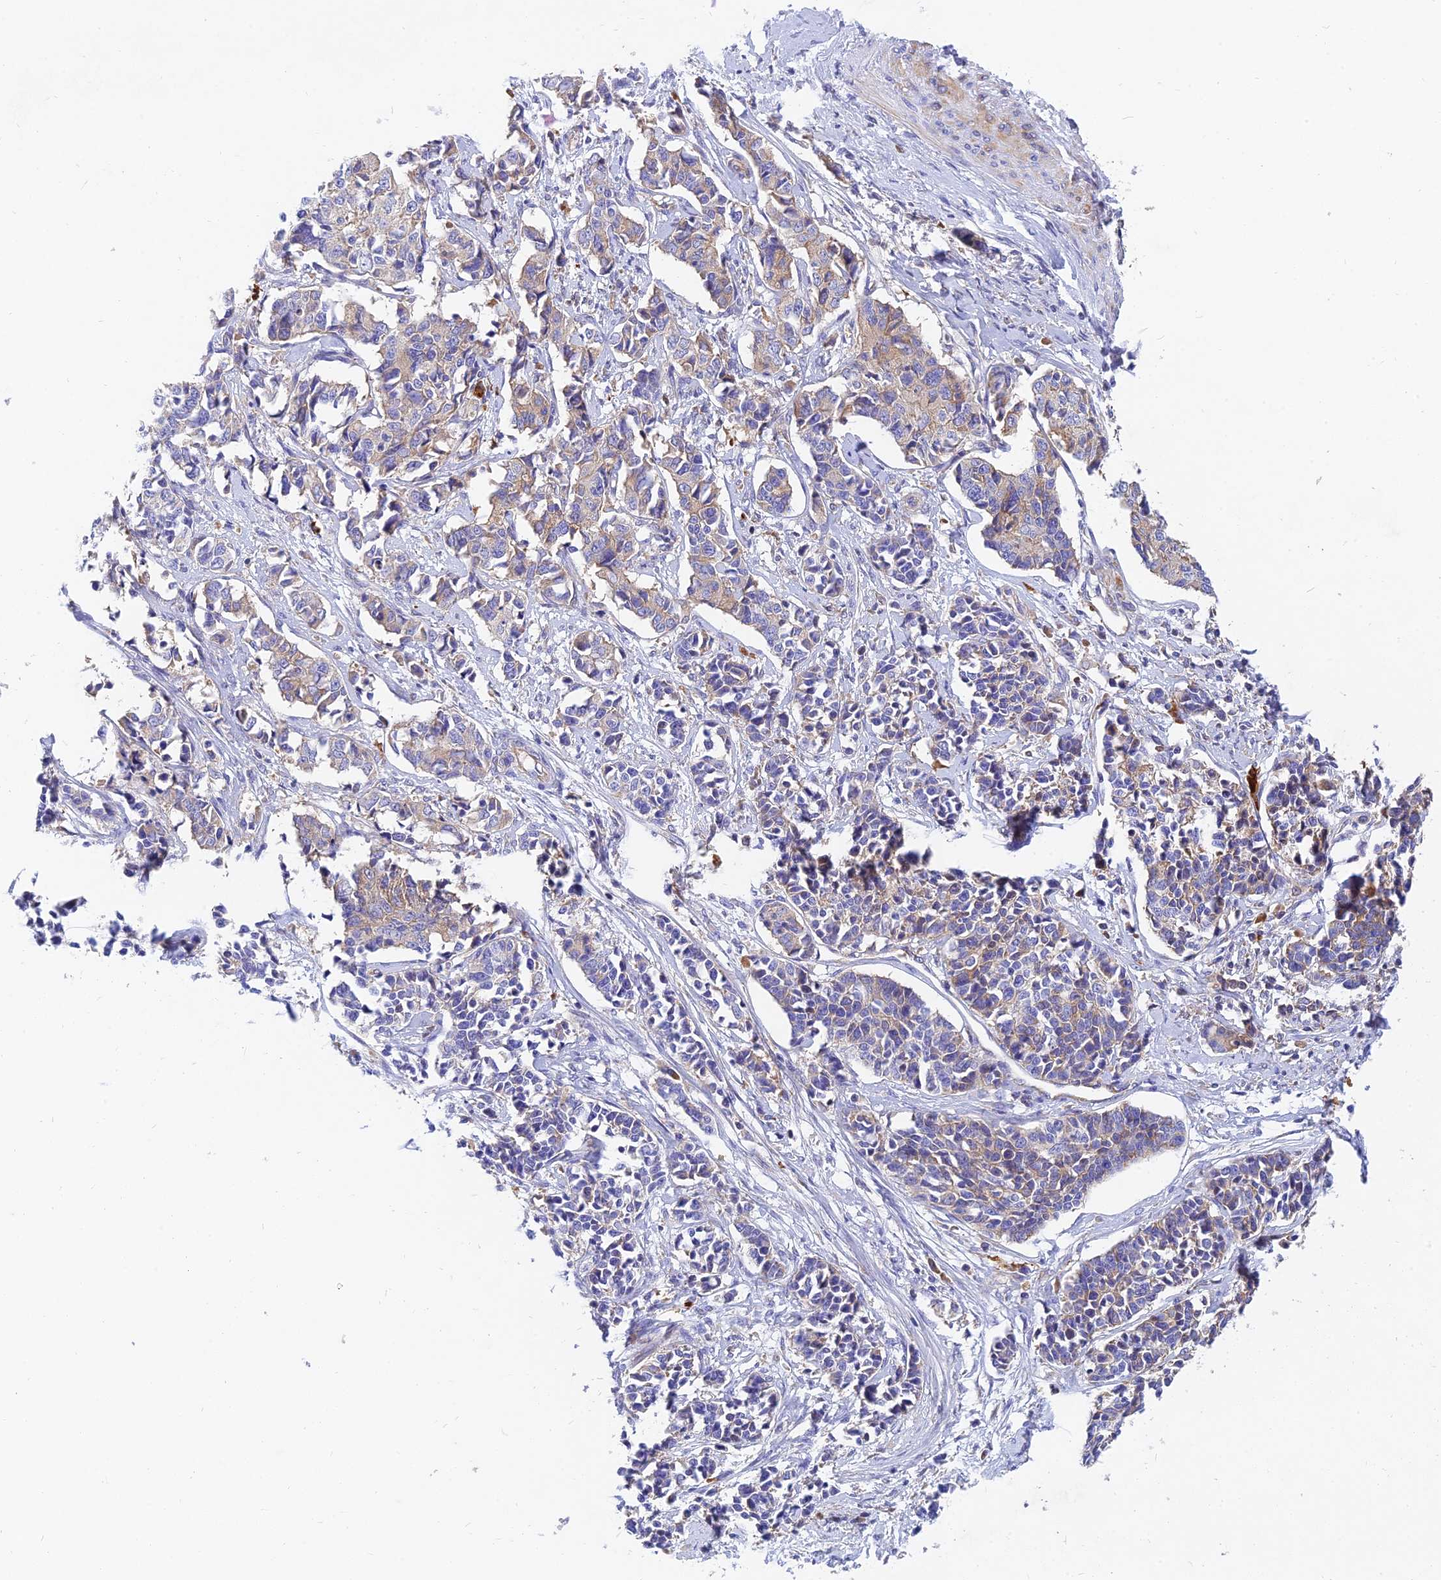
{"staining": {"intensity": "weak", "quantity": "<25%", "location": "cytoplasmic/membranous"}, "tissue": "cervical cancer", "cell_type": "Tumor cells", "image_type": "cancer", "snomed": [{"axis": "morphology", "description": "Normal tissue, NOS"}, {"axis": "morphology", "description": "Squamous cell carcinoma, NOS"}, {"axis": "topography", "description": "Cervix"}], "caption": "A histopathology image of squamous cell carcinoma (cervical) stained for a protein displays no brown staining in tumor cells. (Brightfield microscopy of DAB (3,3'-diaminobenzidine) immunohistochemistry at high magnification).", "gene": "MROH1", "patient": {"sex": "female", "age": 35}}